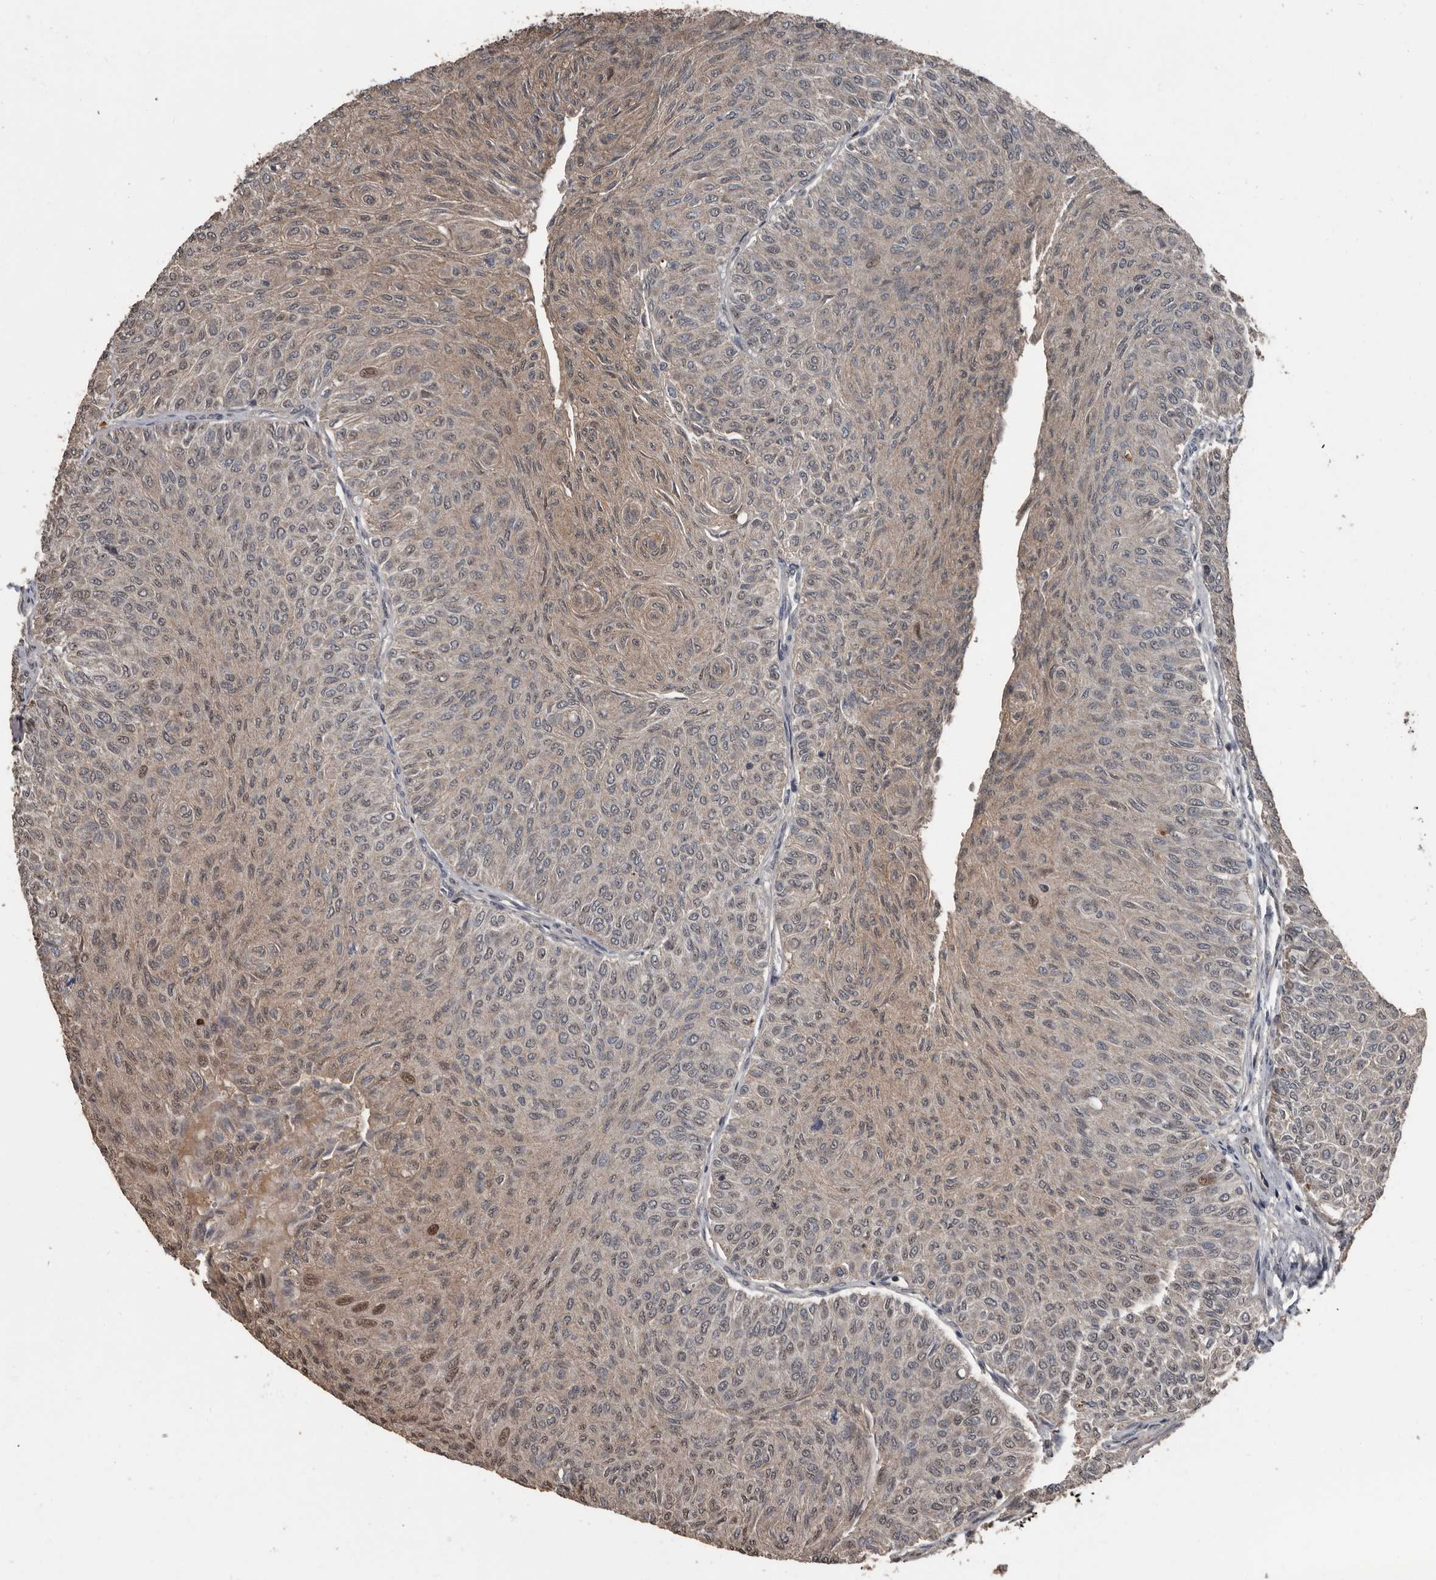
{"staining": {"intensity": "moderate", "quantity": "<25%", "location": "cytoplasmic/membranous,nuclear"}, "tissue": "urothelial cancer", "cell_type": "Tumor cells", "image_type": "cancer", "snomed": [{"axis": "morphology", "description": "Urothelial carcinoma, Low grade"}, {"axis": "topography", "description": "Urinary bladder"}], "caption": "Immunohistochemical staining of low-grade urothelial carcinoma demonstrates low levels of moderate cytoplasmic/membranous and nuclear expression in approximately <25% of tumor cells.", "gene": "FSBP", "patient": {"sex": "male", "age": 78}}